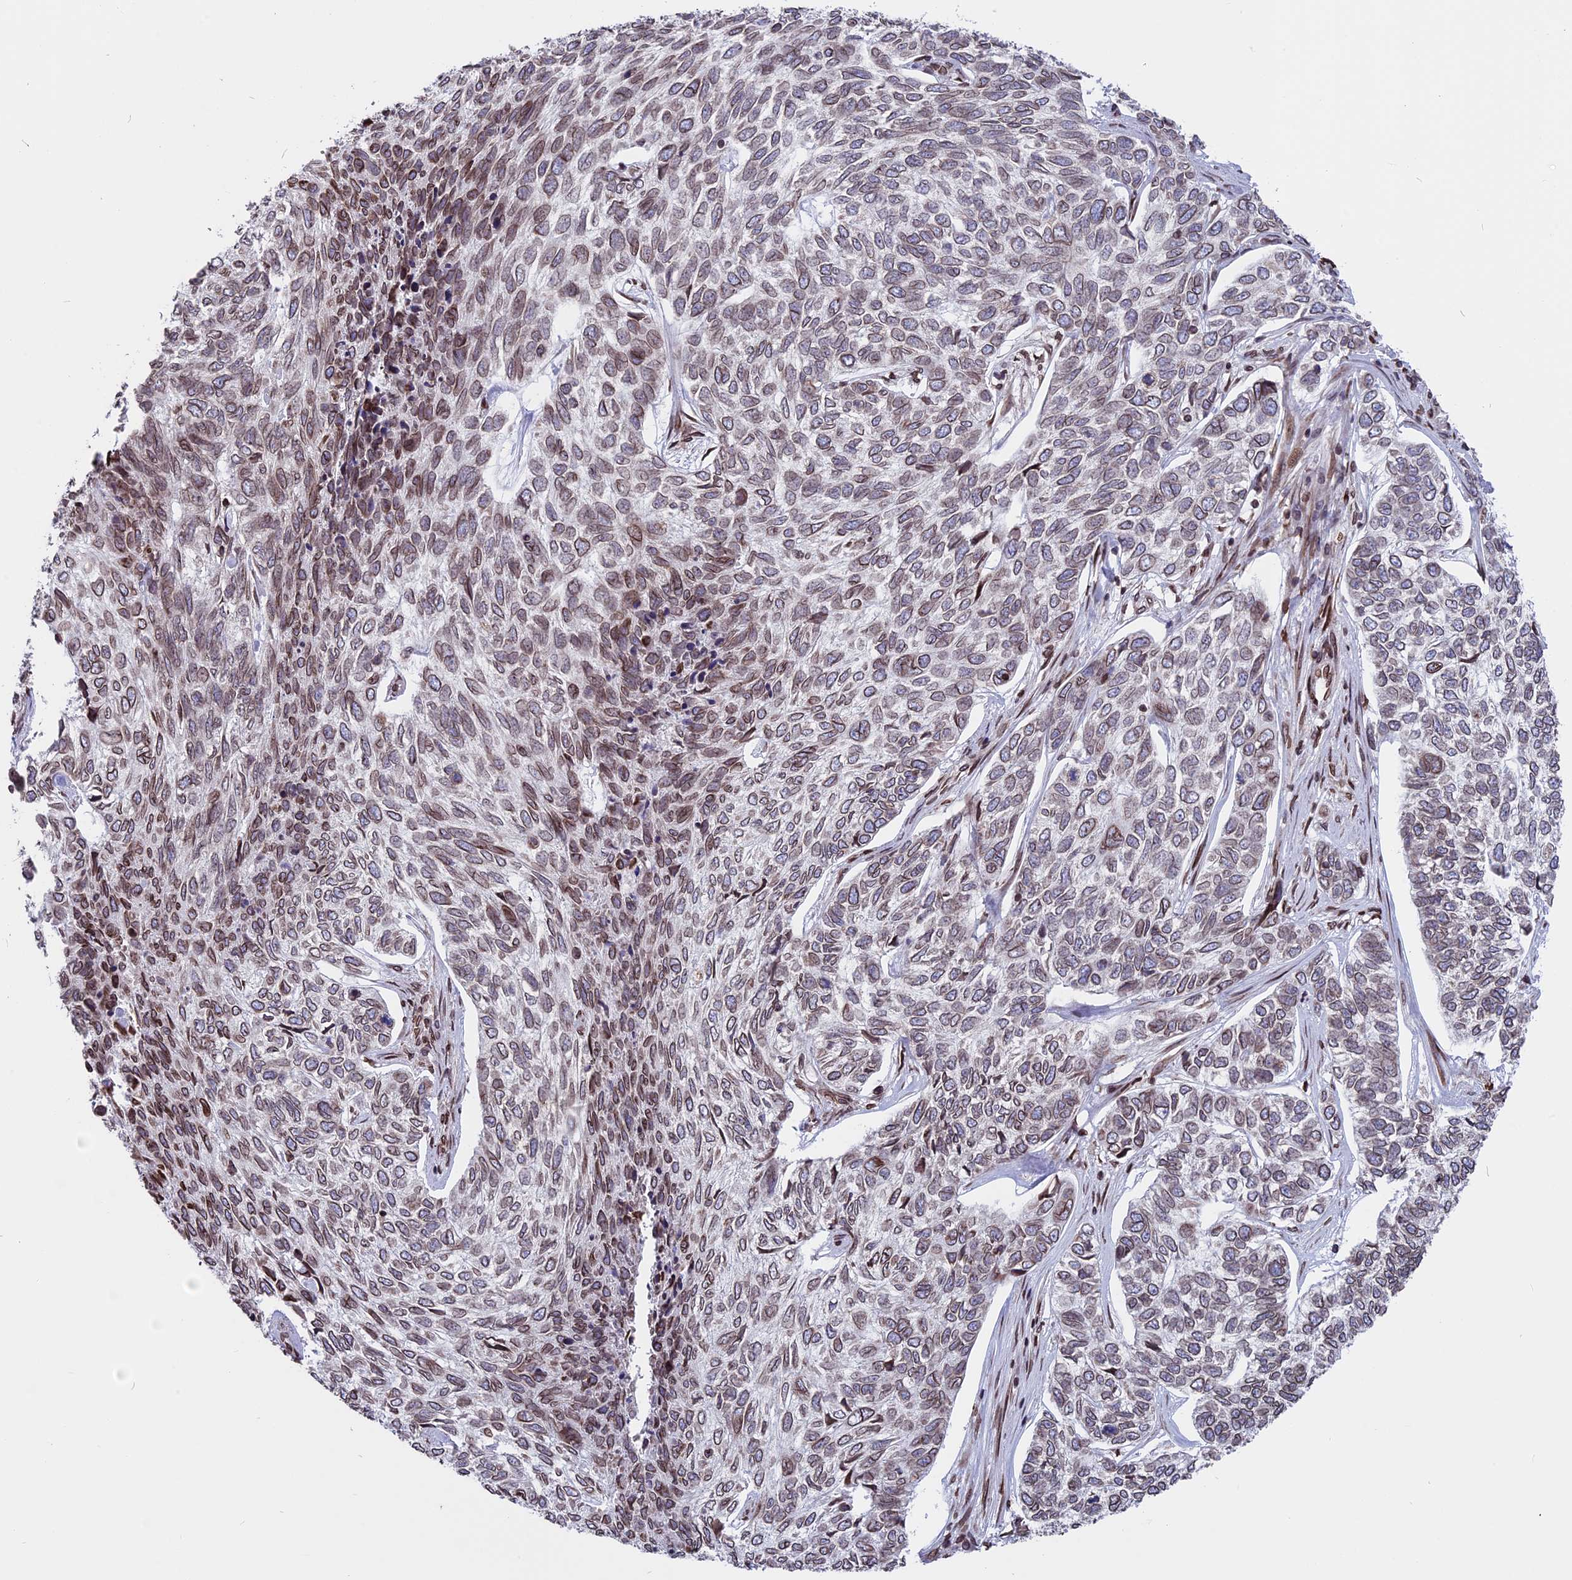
{"staining": {"intensity": "moderate", "quantity": ">75%", "location": "cytoplasmic/membranous,nuclear"}, "tissue": "skin cancer", "cell_type": "Tumor cells", "image_type": "cancer", "snomed": [{"axis": "morphology", "description": "Basal cell carcinoma"}, {"axis": "topography", "description": "Skin"}], "caption": "Skin cancer tissue displays moderate cytoplasmic/membranous and nuclear staining in approximately >75% of tumor cells (DAB (3,3'-diaminobenzidine) IHC, brown staining for protein, blue staining for nuclei).", "gene": "PTCHD4", "patient": {"sex": "female", "age": 65}}